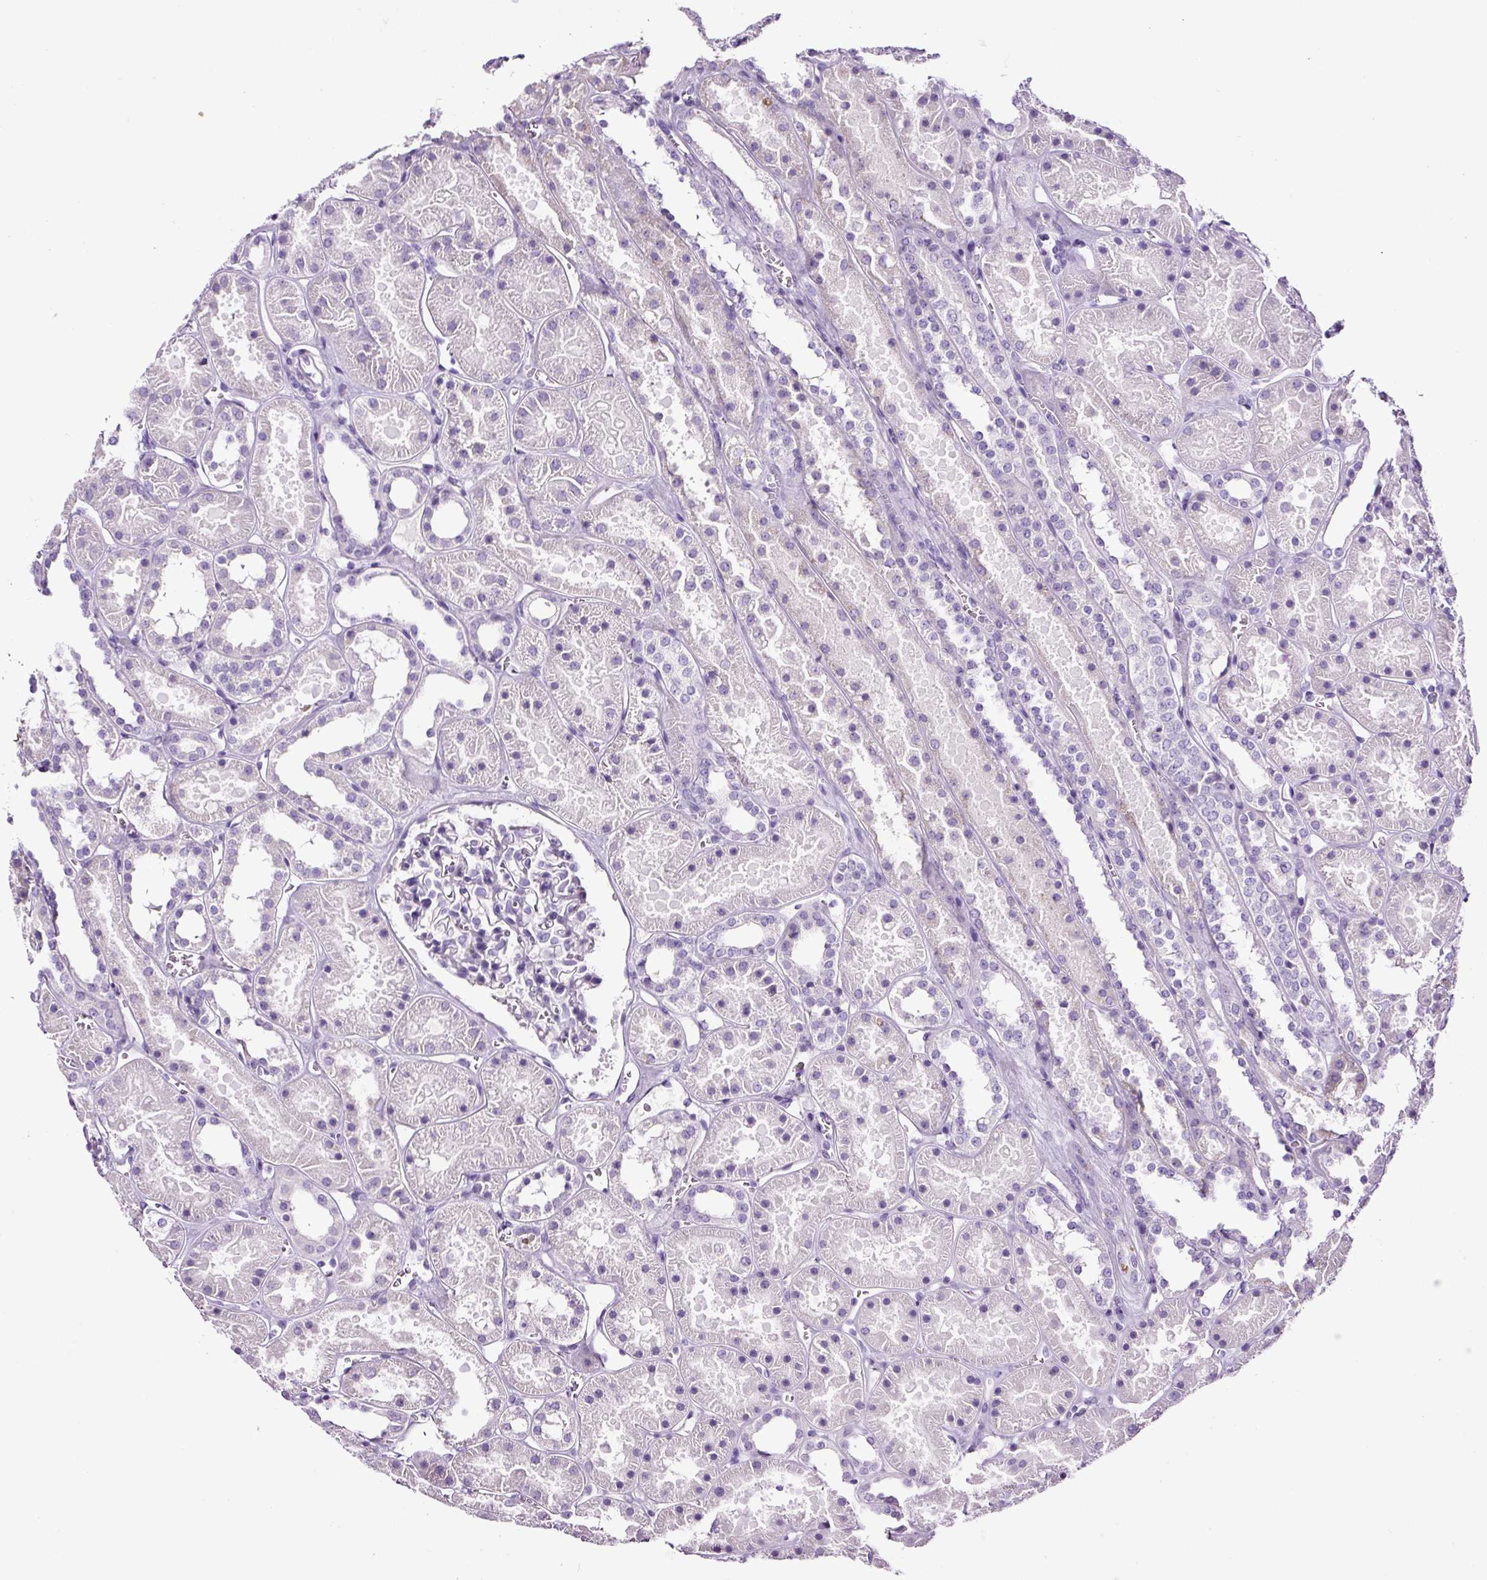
{"staining": {"intensity": "negative", "quantity": "none", "location": "none"}, "tissue": "kidney", "cell_type": "Cells in glomeruli", "image_type": "normal", "snomed": [{"axis": "morphology", "description": "Normal tissue, NOS"}, {"axis": "topography", "description": "Kidney"}], "caption": "IHC image of benign kidney stained for a protein (brown), which displays no staining in cells in glomeruli.", "gene": "SP8", "patient": {"sex": "female", "age": 41}}